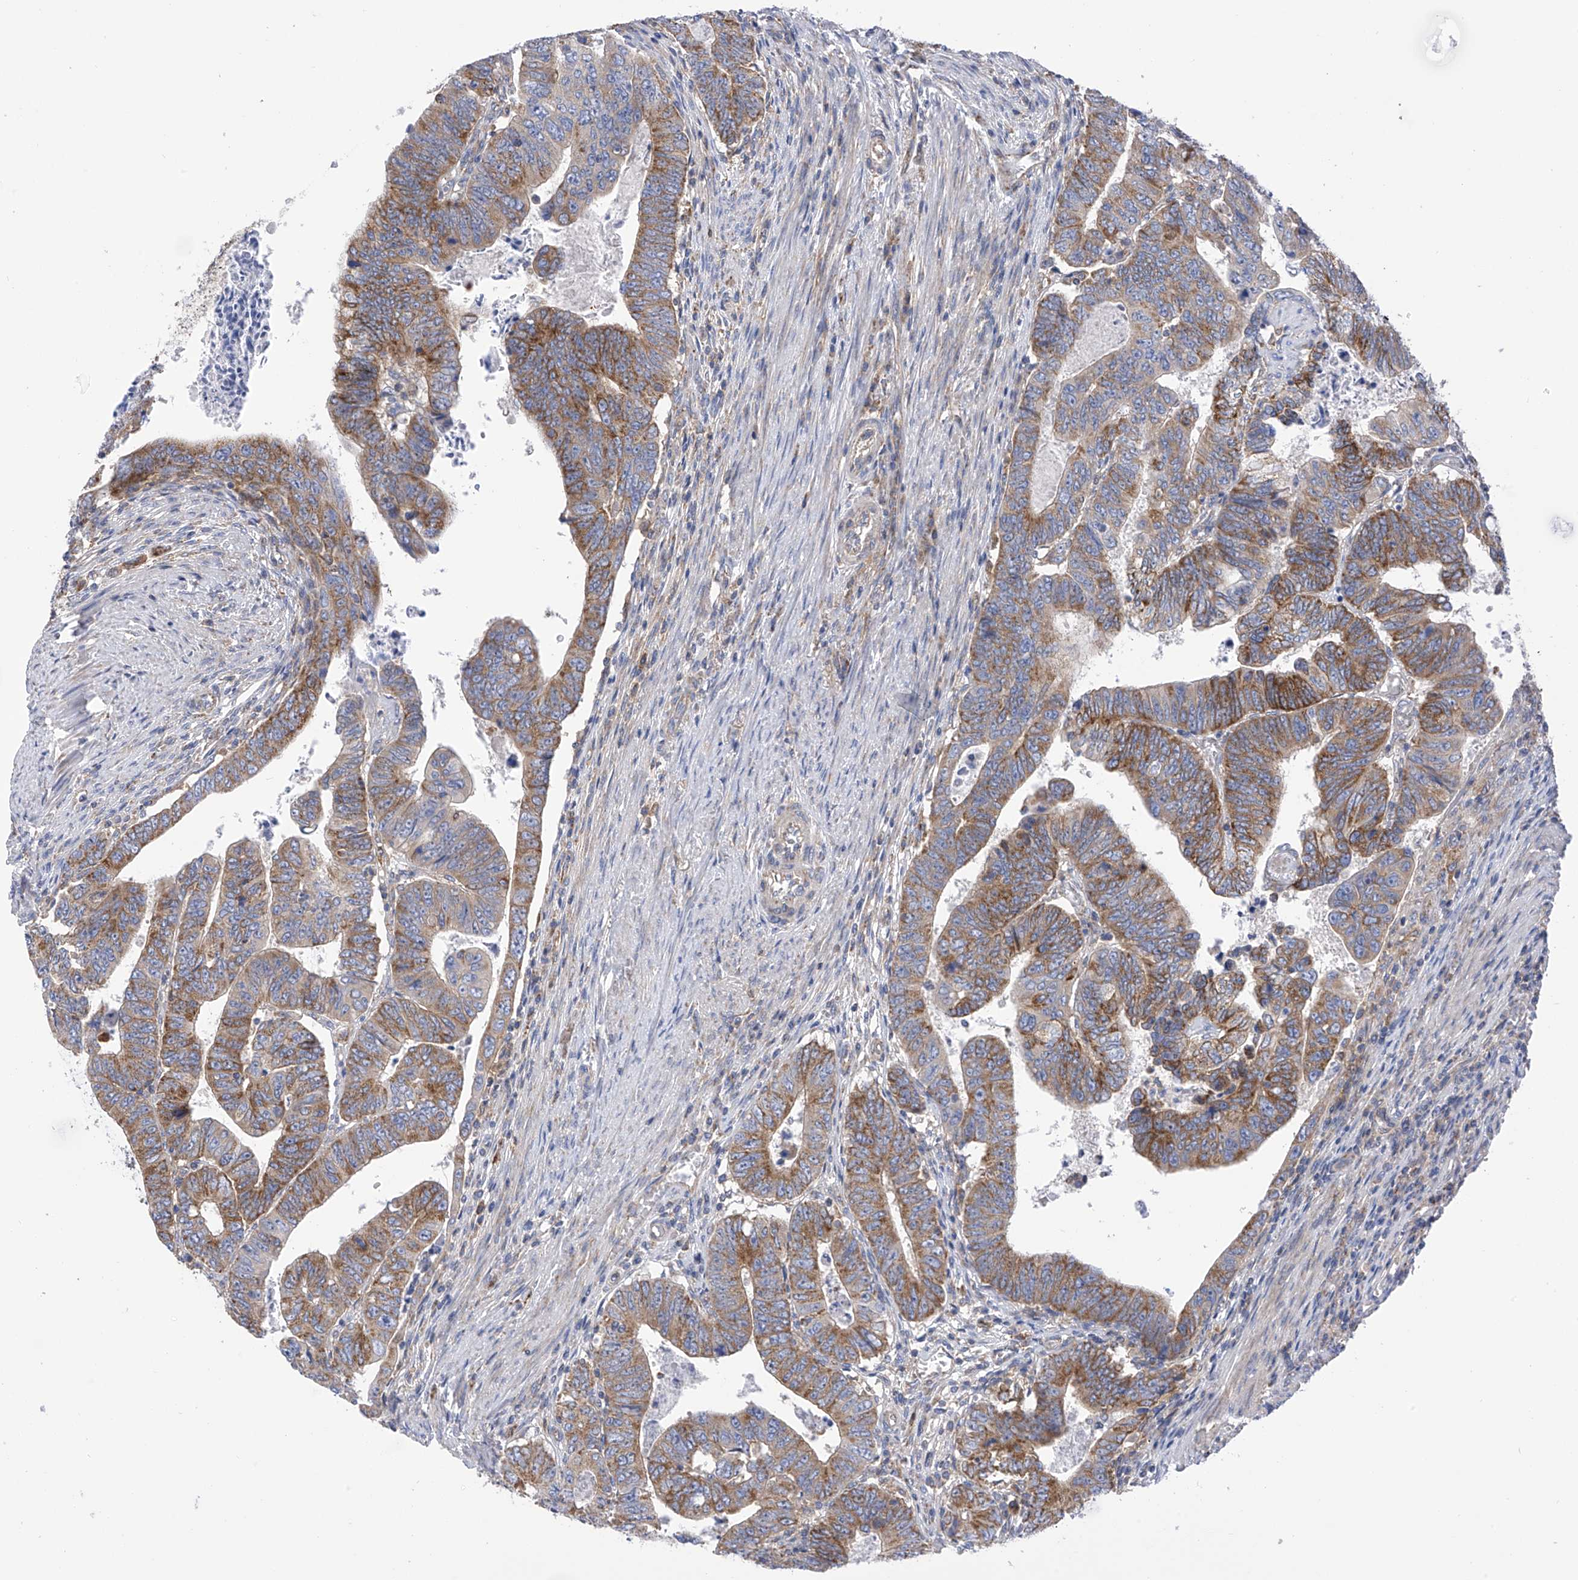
{"staining": {"intensity": "moderate", "quantity": ">75%", "location": "cytoplasmic/membranous"}, "tissue": "colorectal cancer", "cell_type": "Tumor cells", "image_type": "cancer", "snomed": [{"axis": "morphology", "description": "Normal tissue, NOS"}, {"axis": "morphology", "description": "Adenocarcinoma, NOS"}, {"axis": "topography", "description": "Rectum"}], "caption": "Protein expression analysis of adenocarcinoma (colorectal) shows moderate cytoplasmic/membranous positivity in approximately >75% of tumor cells.", "gene": "P2RX7", "patient": {"sex": "female", "age": 65}}